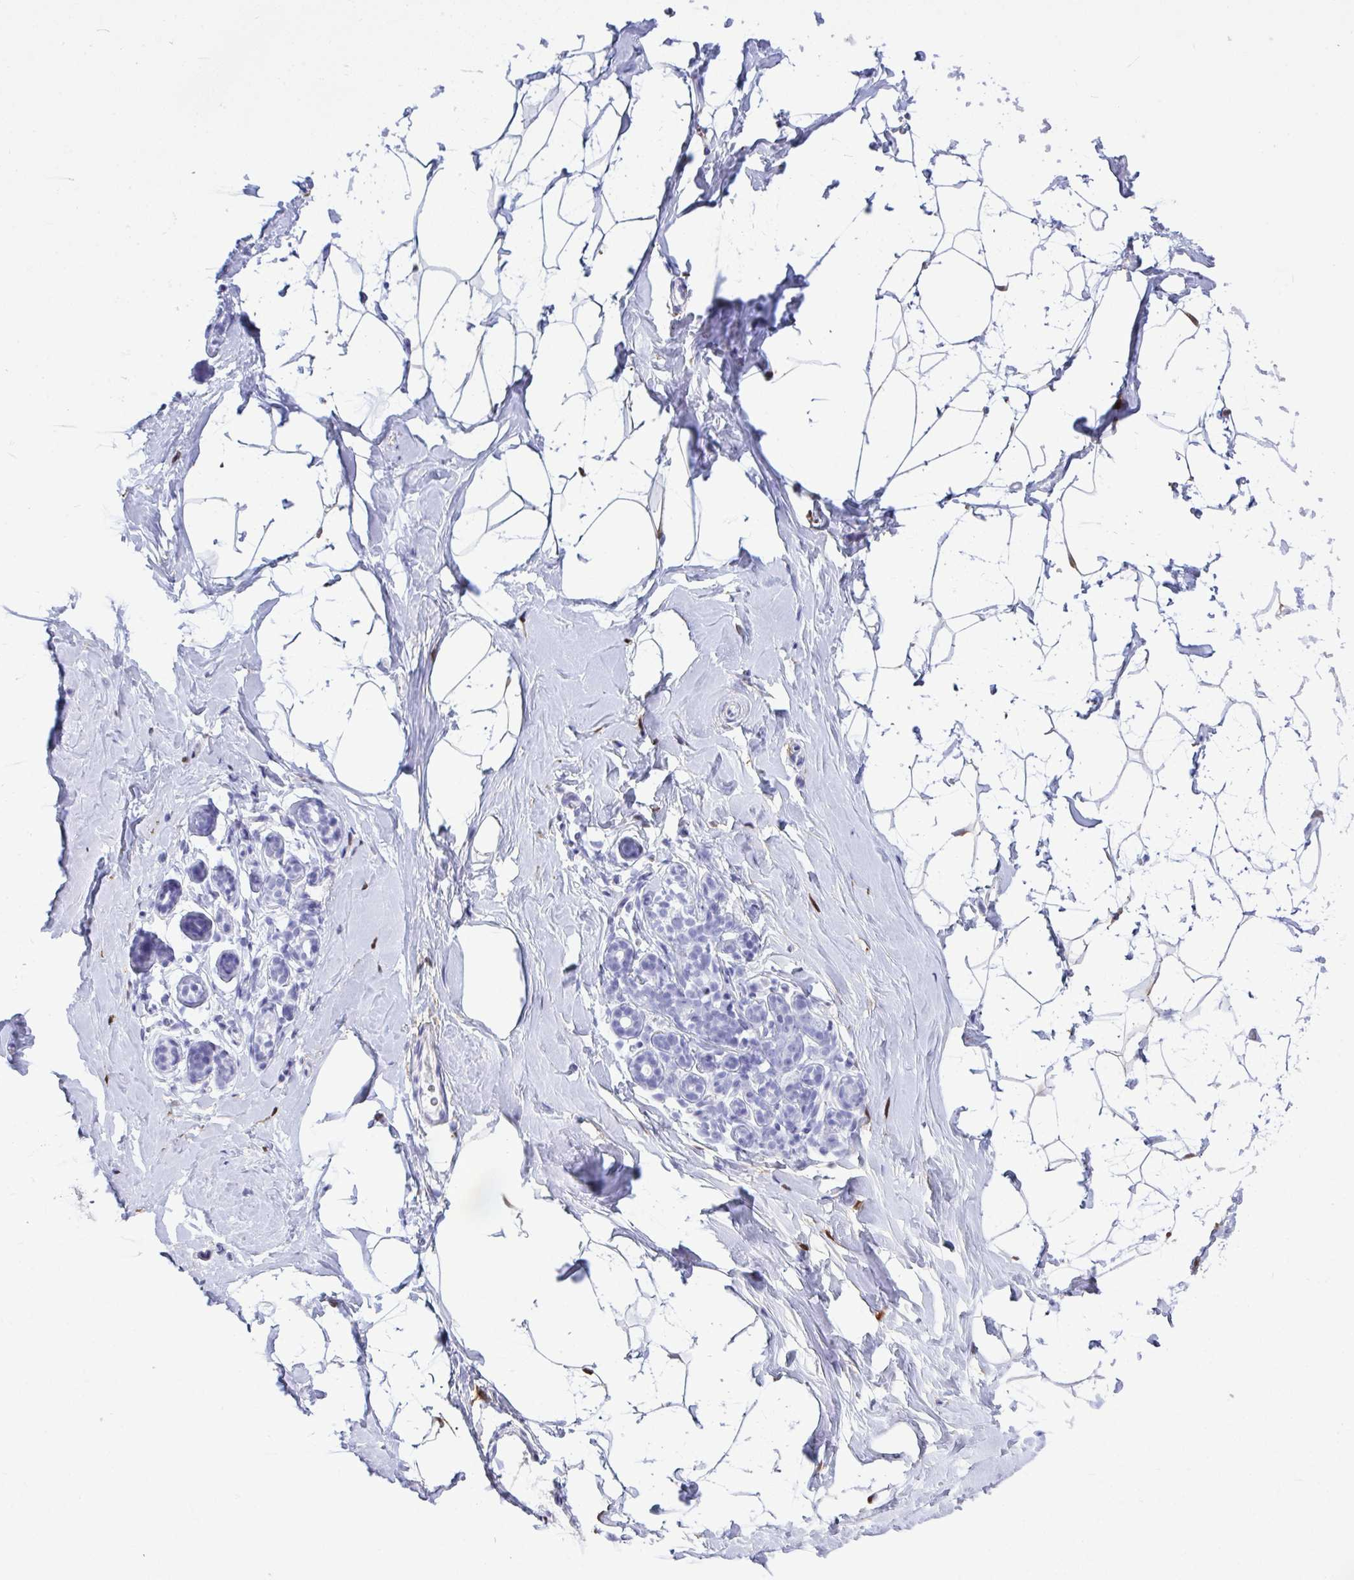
{"staining": {"intensity": "negative", "quantity": "none", "location": "none"}, "tissue": "breast", "cell_type": "Adipocytes", "image_type": "normal", "snomed": [{"axis": "morphology", "description": "Normal tissue, NOS"}, {"axis": "topography", "description": "Breast"}], "caption": "IHC histopathology image of normal breast: breast stained with DAB (3,3'-diaminobenzidine) reveals no significant protein staining in adipocytes. (DAB immunohistochemistry (IHC) with hematoxylin counter stain).", "gene": "ARHGAP42", "patient": {"sex": "female", "age": 32}}